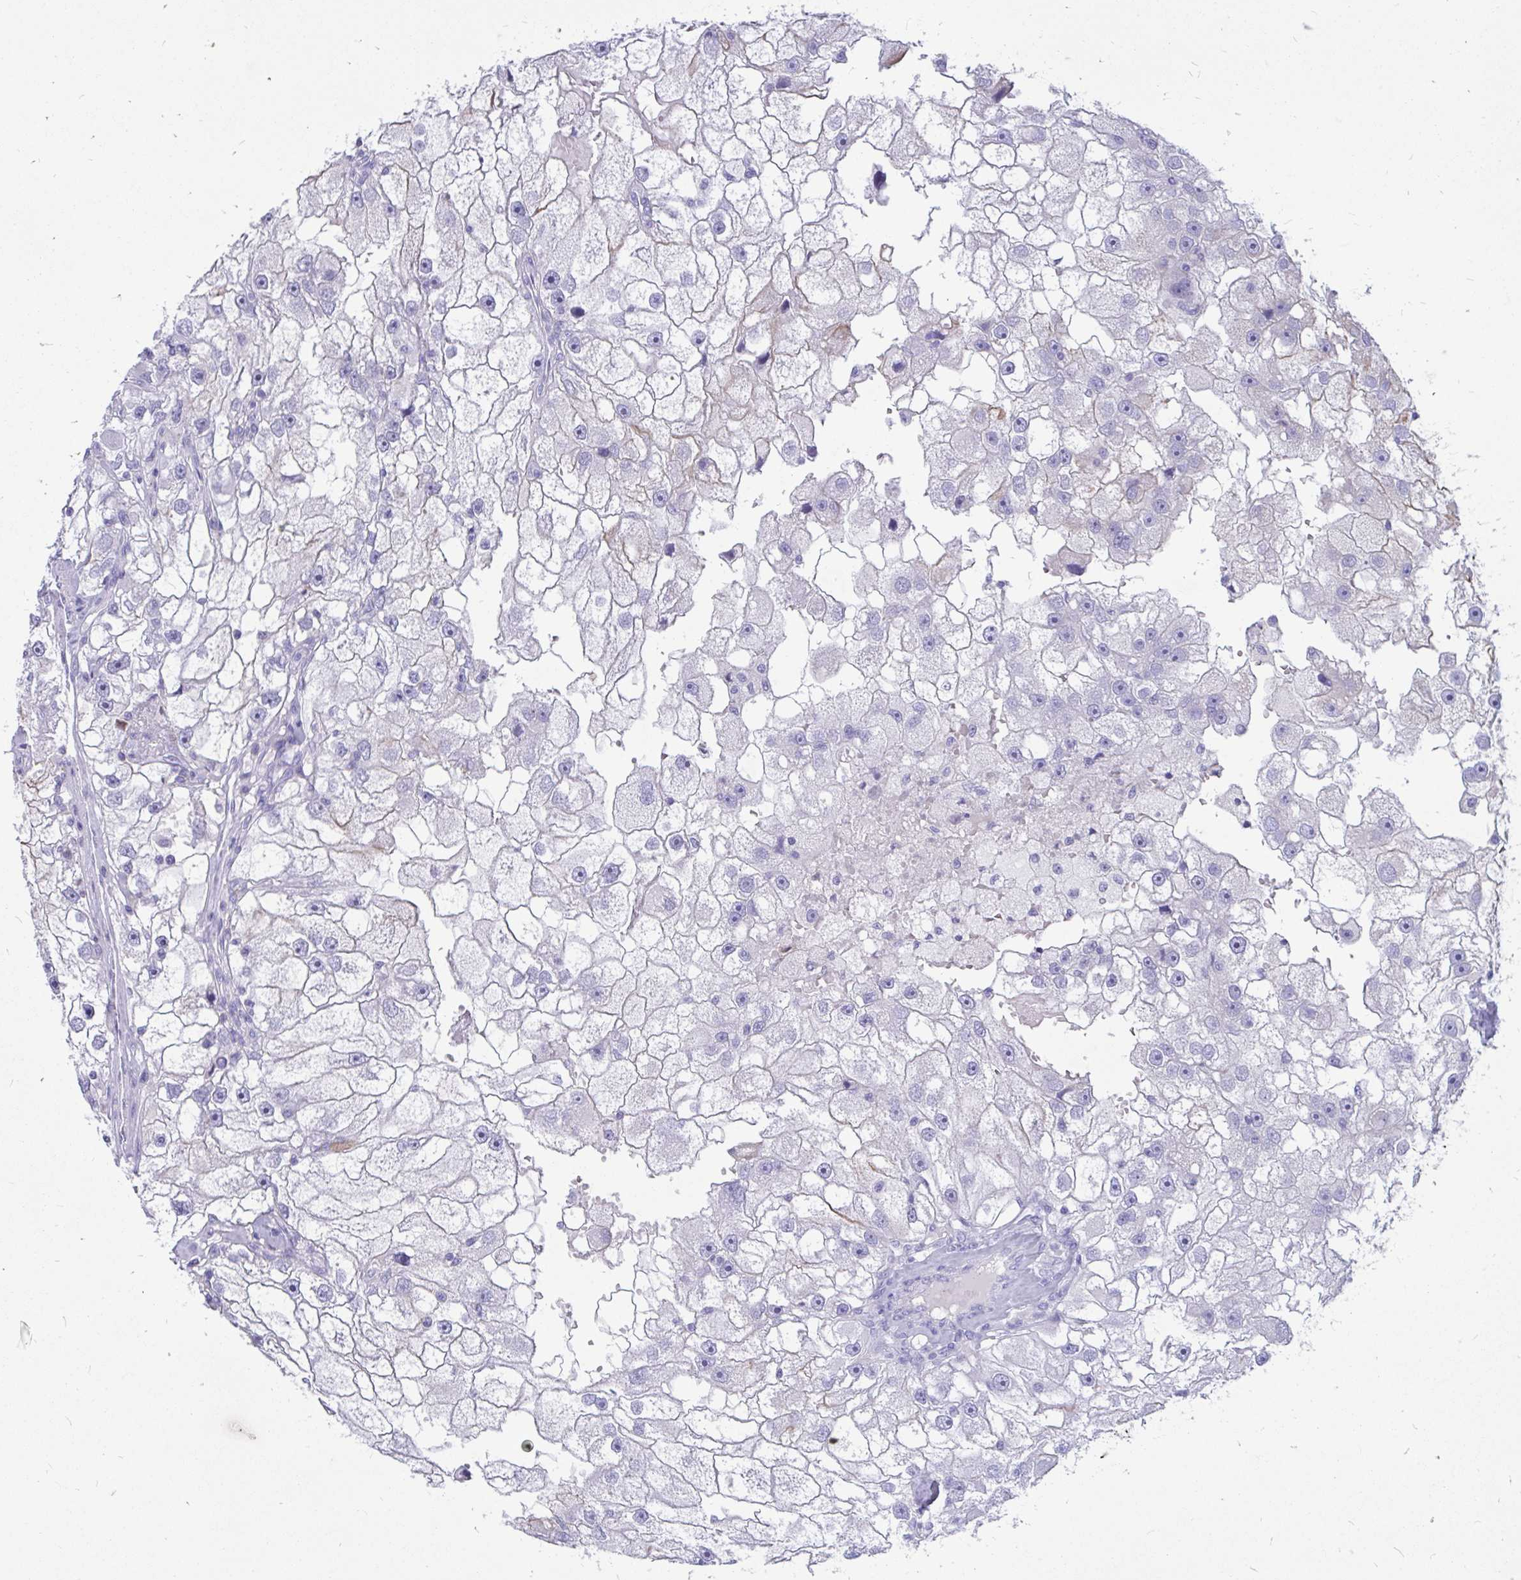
{"staining": {"intensity": "negative", "quantity": "none", "location": "none"}, "tissue": "renal cancer", "cell_type": "Tumor cells", "image_type": "cancer", "snomed": [{"axis": "morphology", "description": "Adenocarcinoma, NOS"}, {"axis": "topography", "description": "Kidney"}], "caption": "Immunohistochemical staining of human renal cancer shows no significant positivity in tumor cells.", "gene": "IGSF5", "patient": {"sex": "male", "age": 63}}